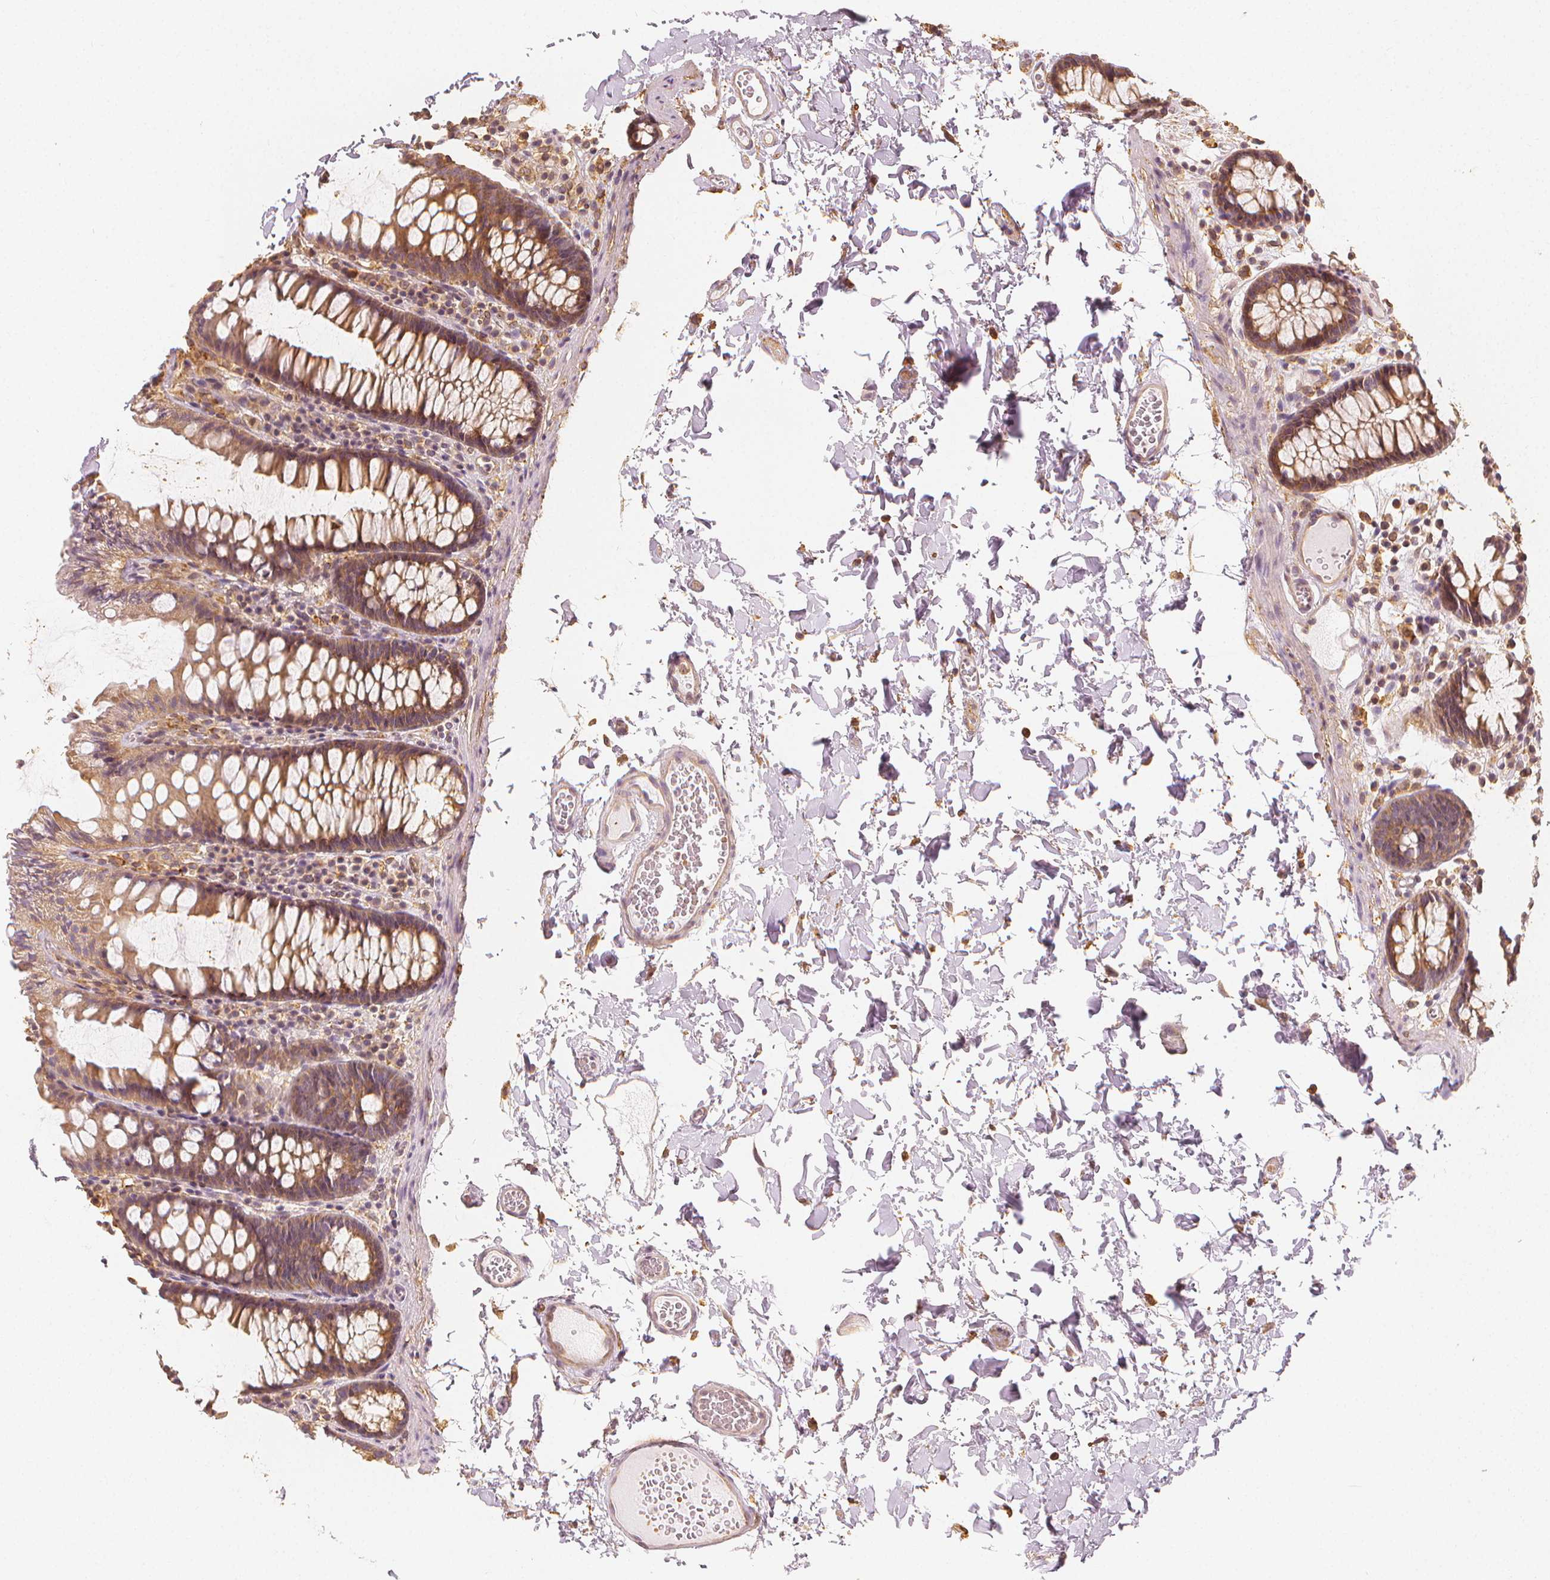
{"staining": {"intensity": "weak", "quantity": "25%-75%", "location": "cytoplasmic/membranous"}, "tissue": "colon", "cell_type": "Endothelial cells", "image_type": "normal", "snomed": [{"axis": "morphology", "description": "Normal tissue, NOS"}, {"axis": "topography", "description": "Colon"}, {"axis": "topography", "description": "Peripheral nerve tissue"}], "caption": "Immunohistochemical staining of benign human colon exhibits low levels of weak cytoplasmic/membranous expression in about 25%-75% of endothelial cells.", "gene": "ARHGAP26", "patient": {"sex": "male", "age": 84}}